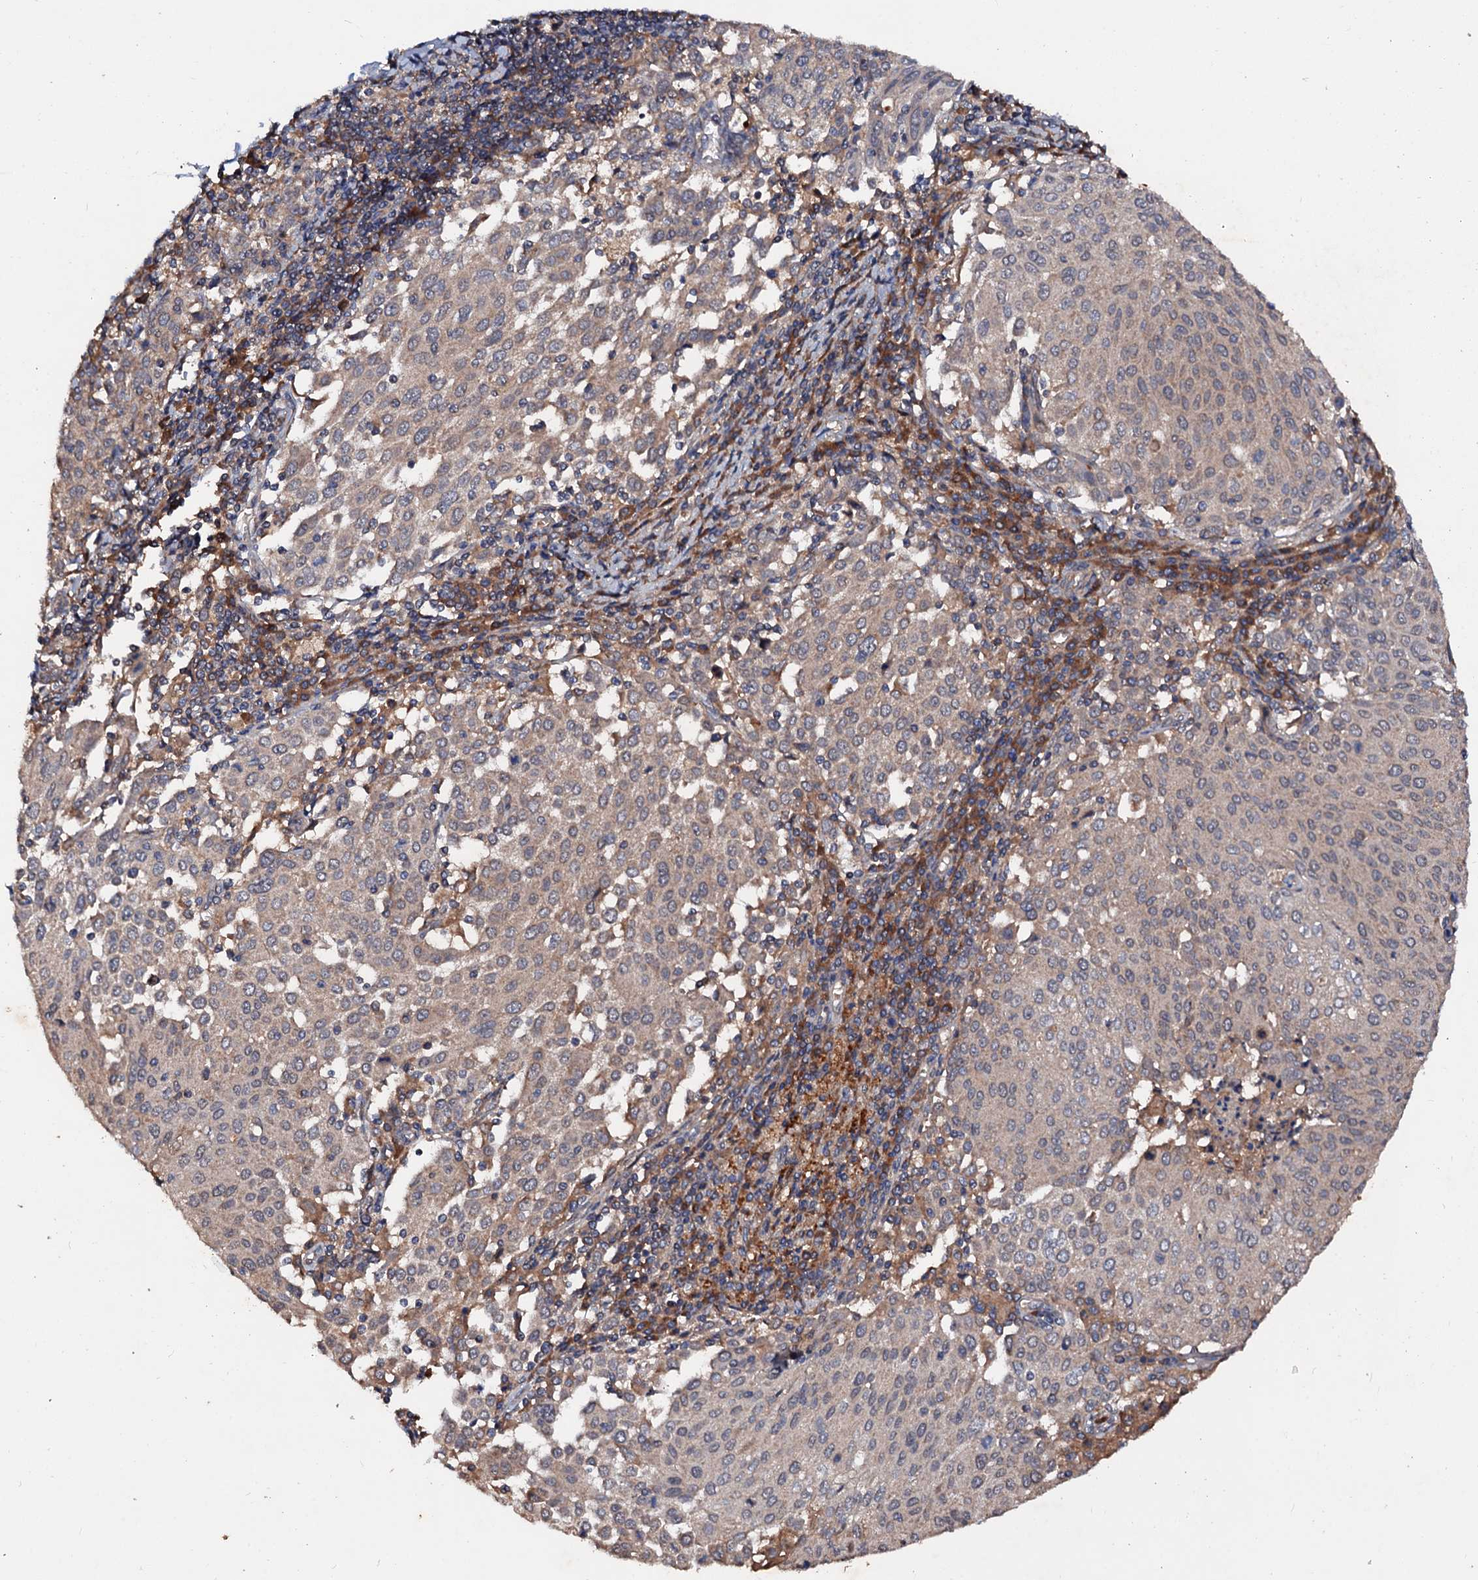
{"staining": {"intensity": "weak", "quantity": ">75%", "location": "cytoplasmic/membranous"}, "tissue": "cervical cancer", "cell_type": "Tumor cells", "image_type": "cancer", "snomed": [{"axis": "morphology", "description": "Squamous cell carcinoma, NOS"}, {"axis": "topography", "description": "Cervix"}], "caption": "Cervical cancer stained for a protein (brown) displays weak cytoplasmic/membranous positive positivity in approximately >75% of tumor cells.", "gene": "EXTL1", "patient": {"sex": "female", "age": 46}}